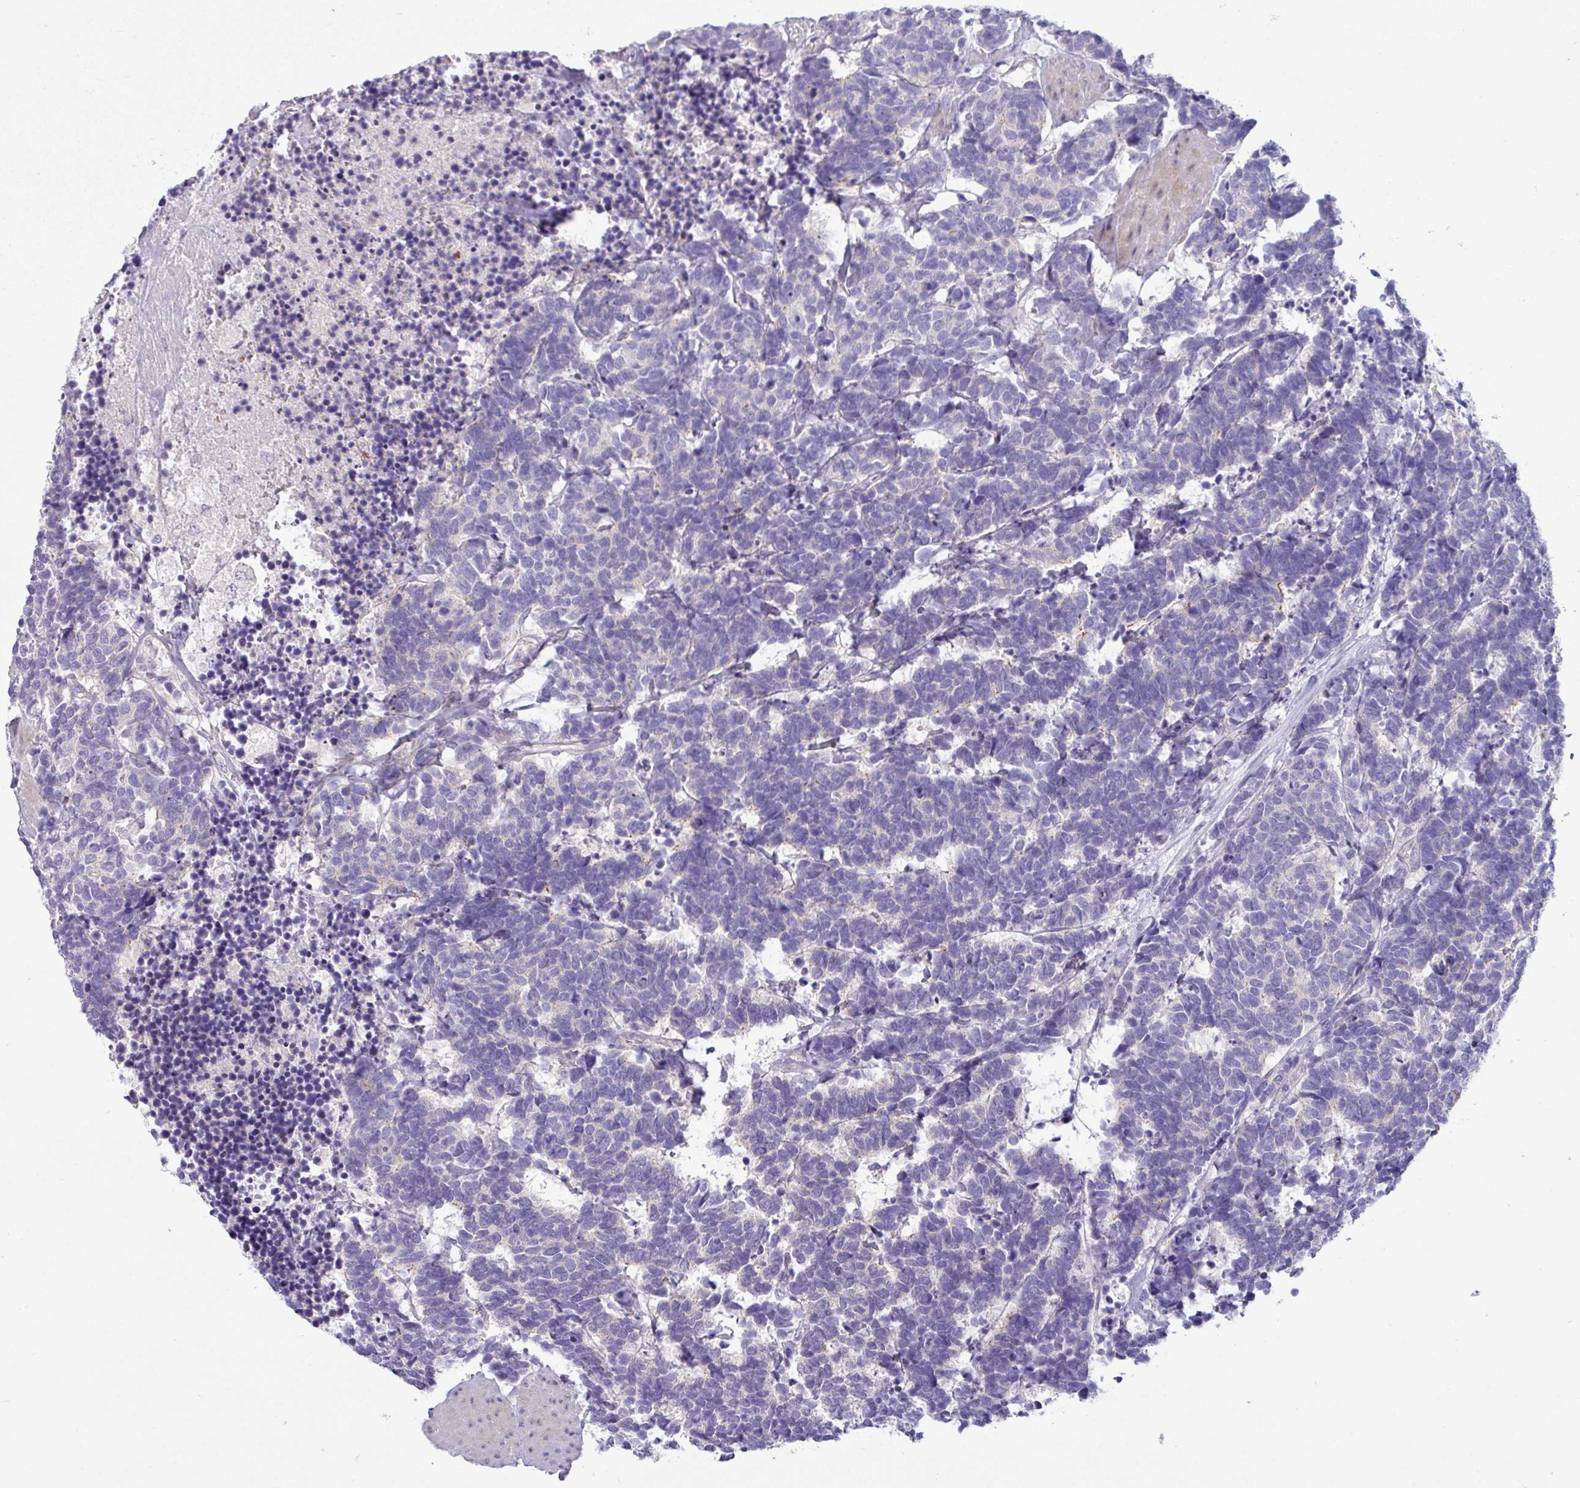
{"staining": {"intensity": "negative", "quantity": "none", "location": "none"}, "tissue": "carcinoid", "cell_type": "Tumor cells", "image_type": "cancer", "snomed": [{"axis": "morphology", "description": "Carcinoma, NOS"}, {"axis": "morphology", "description": "Carcinoid, malignant, NOS"}, {"axis": "topography", "description": "Urinary bladder"}], "caption": "High power microscopy photomicrograph of an immunohistochemistry image of carcinoid, revealing no significant positivity in tumor cells.", "gene": "ACAP3", "patient": {"sex": "male", "age": 57}}